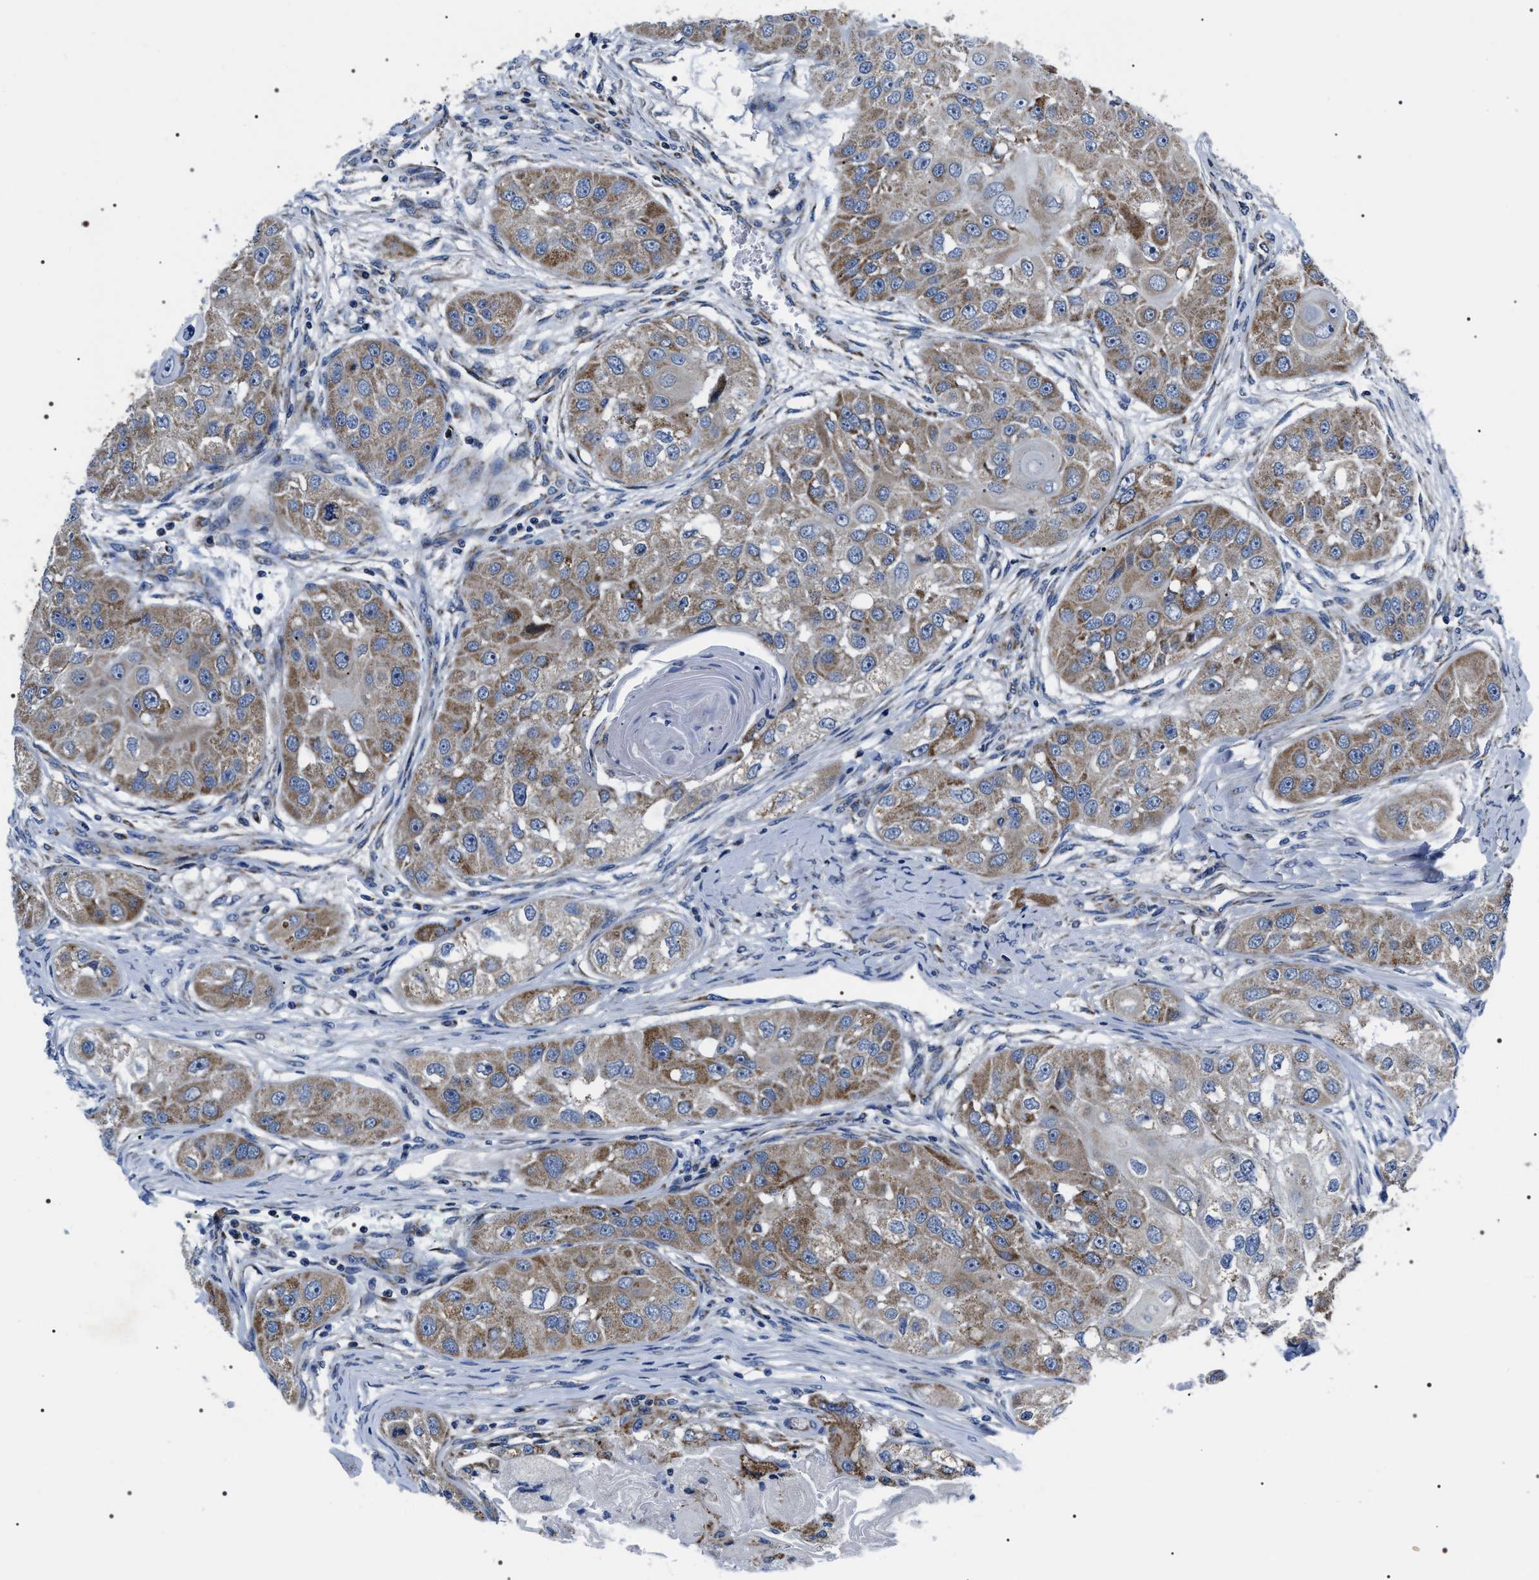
{"staining": {"intensity": "moderate", "quantity": ">75%", "location": "cytoplasmic/membranous"}, "tissue": "head and neck cancer", "cell_type": "Tumor cells", "image_type": "cancer", "snomed": [{"axis": "morphology", "description": "Normal tissue, NOS"}, {"axis": "morphology", "description": "Squamous cell carcinoma, NOS"}, {"axis": "topography", "description": "Skeletal muscle"}, {"axis": "topography", "description": "Head-Neck"}], "caption": "Head and neck cancer (squamous cell carcinoma) stained for a protein (brown) reveals moderate cytoplasmic/membranous positive positivity in about >75% of tumor cells.", "gene": "NTMT1", "patient": {"sex": "male", "age": 51}}